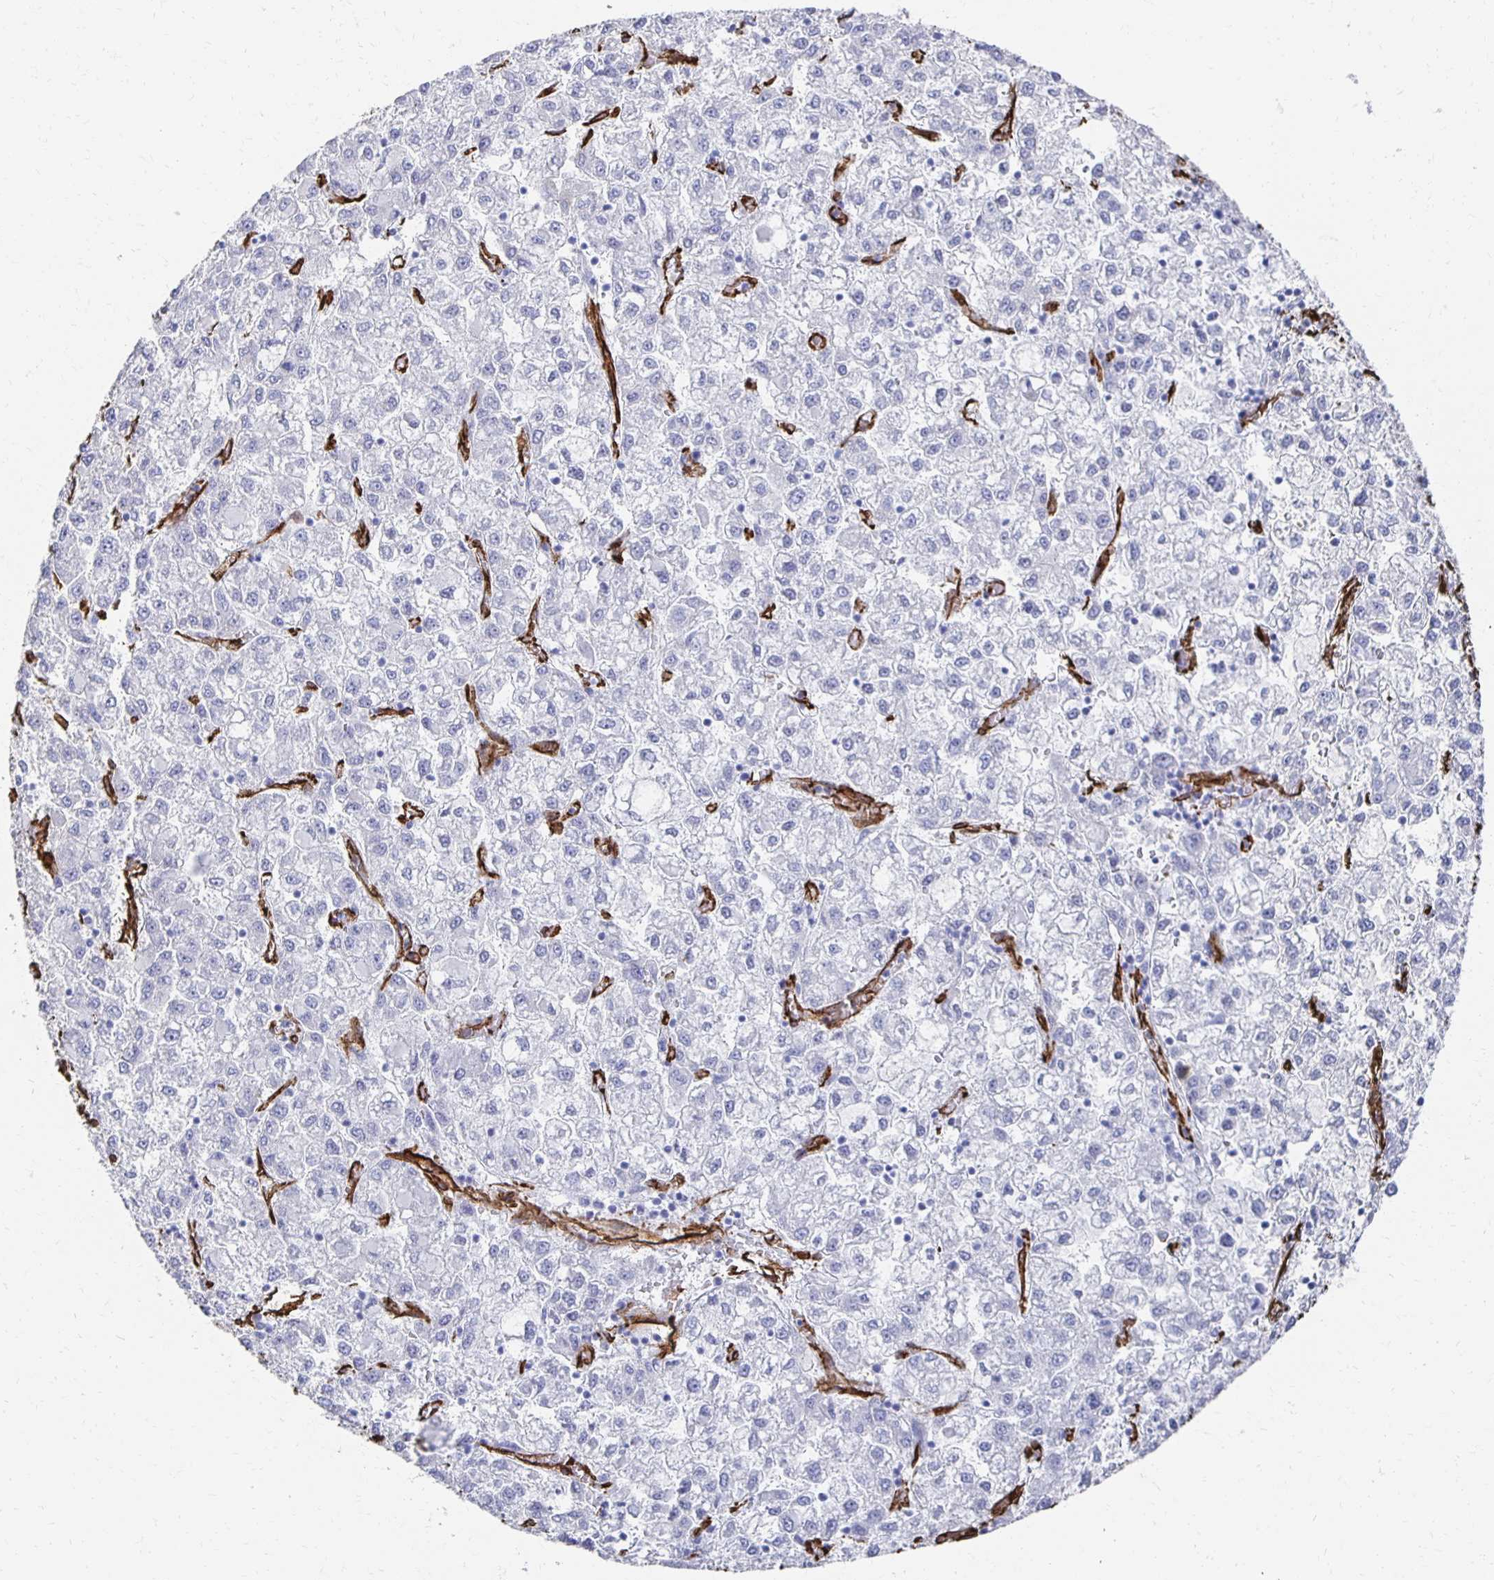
{"staining": {"intensity": "negative", "quantity": "none", "location": "none"}, "tissue": "liver cancer", "cell_type": "Tumor cells", "image_type": "cancer", "snomed": [{"axis": "morphology", "description": "Carcinoma, Hepatocellular, NOS"}, {"axis": "topography", "description": "Liver"}], "caption": "Immunohistochemistry image of neoplastic tissue: human liver cancer stained with DAB (3,3'-diaminobenzidine) shows no significant protein positivity in tumor cells.", "gene": "VIPR2", "patient": {"sex": "male", "age": 40}}